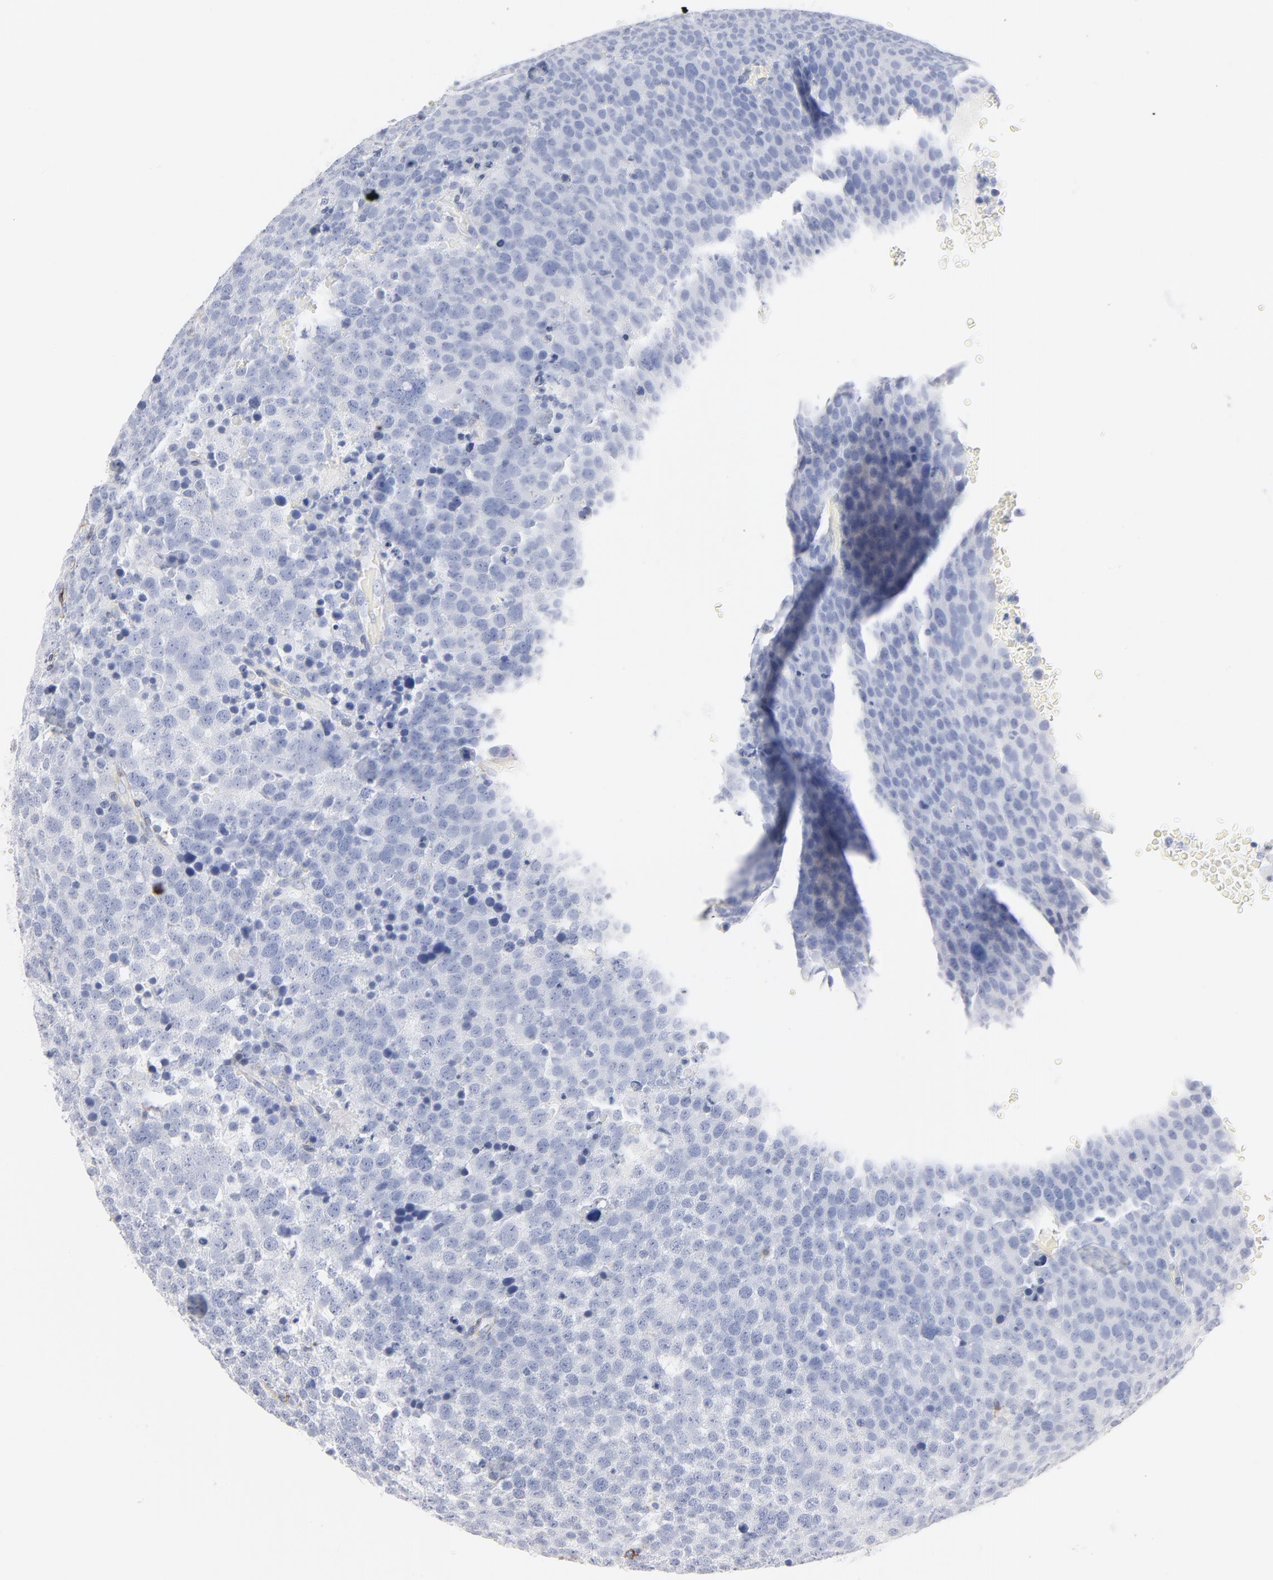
{"staining": {"intensity": "negative", "quantity": "none", "location": "none"}, "tissue": "testis cancer", "cell_type": "Tumor cells", "image_type": "cancer", "snomed": [{"axis": "morphology", "description": "Seminoma, NOS"}, {"axis": "topography", "description": "Testis"}], "caption": "DAB (3,3'-diaminobenzidine) immunohistochemical staining of testis cancer (seminoma) reveals no significant staining in tumor cells.", "gene": "AGTR1", "patient": {"sex": "male", "age": 71}}